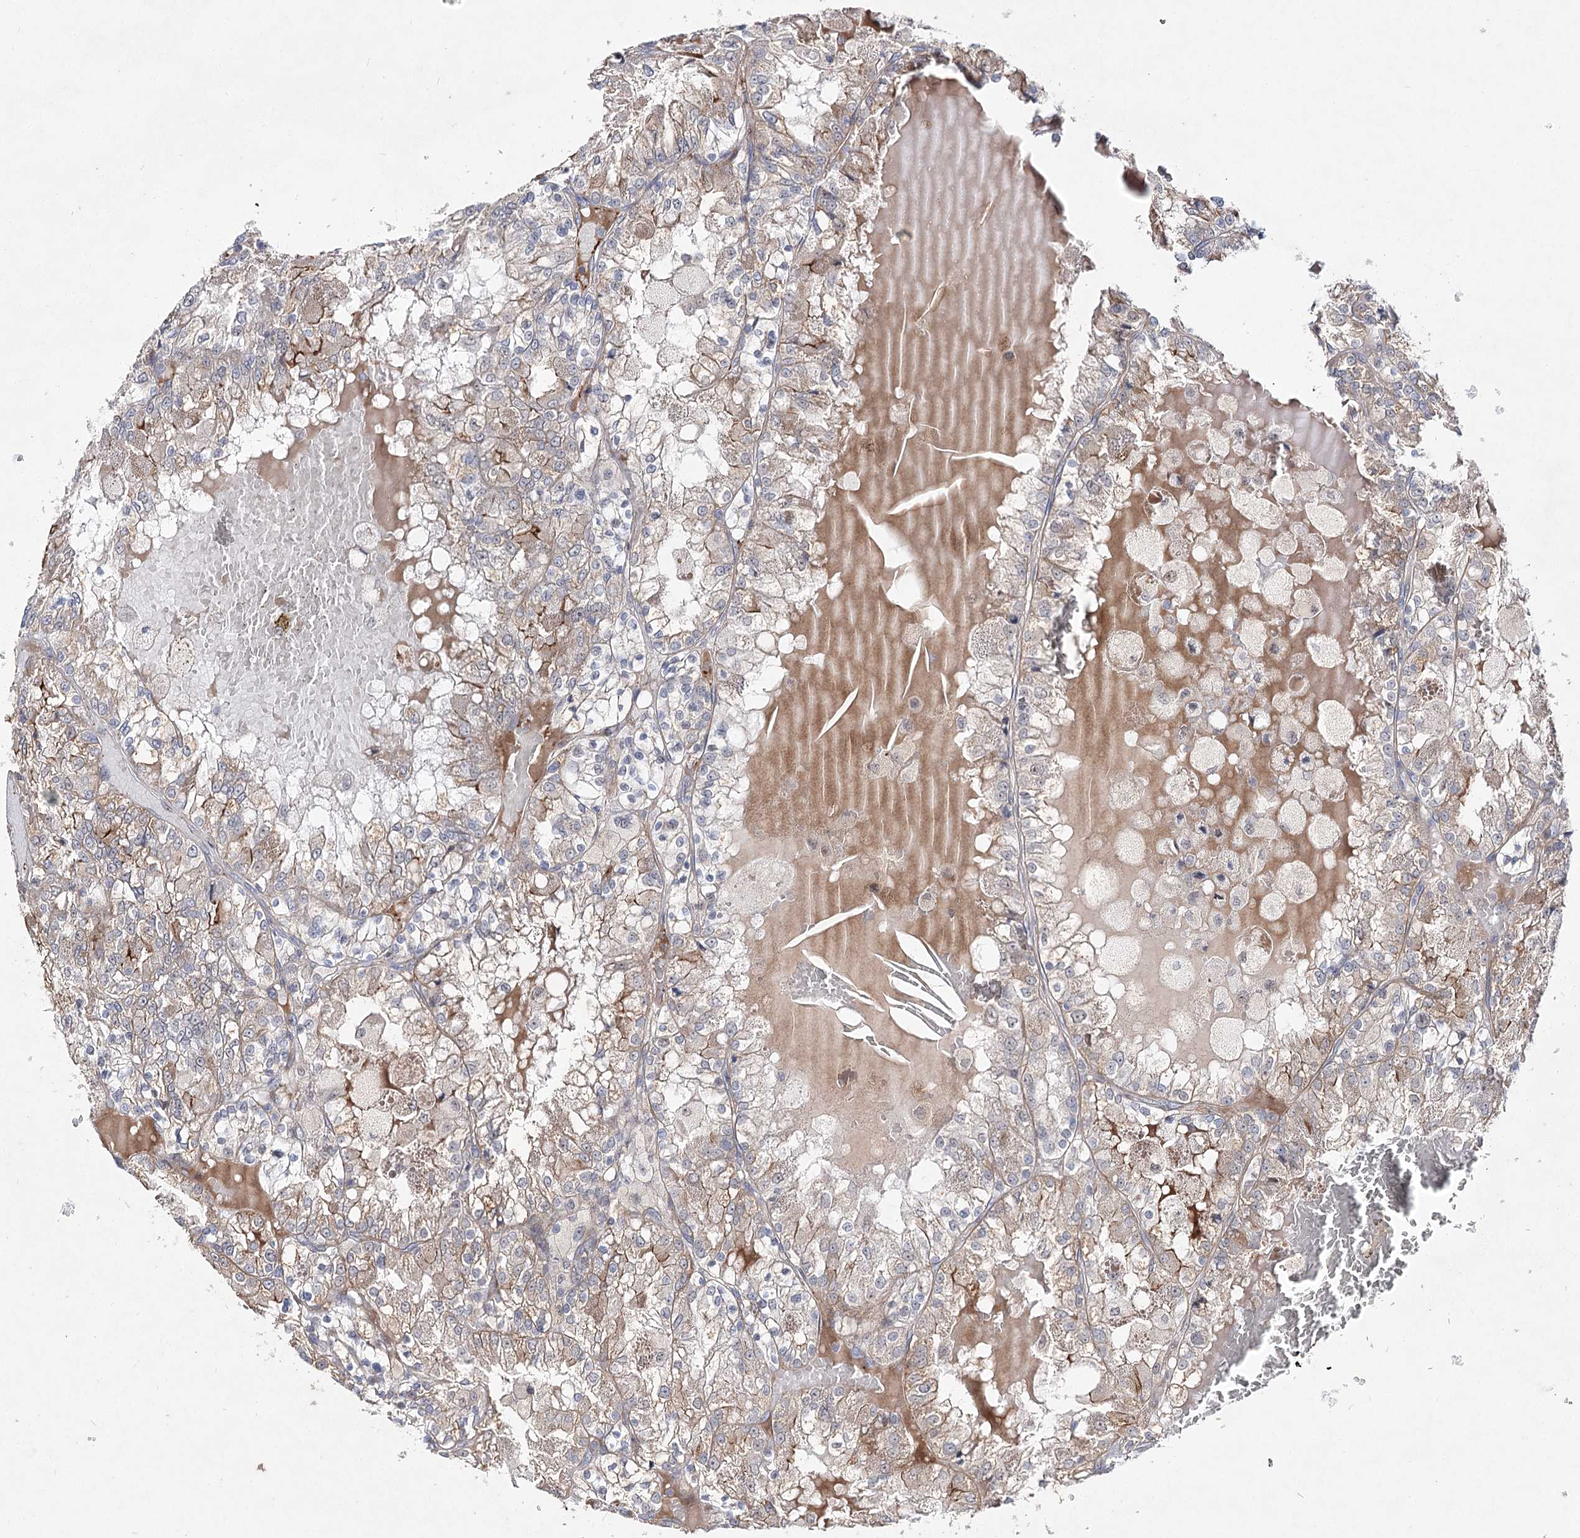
{"staining": {"intensity": "weak", "quantity": "25%-75%", "location": "cytoplasmic/membranous"}, "tissue": "renal cancer", "cell_type": "Tumor cells", "image_type": "cancer", "snomed": [{"axis": "morphology", "description": "Adenocarcinoma, NOS"}, {"axis": "topography", "description": "Kidney"}], "caption": "Protein expression analysis of renal adenocarcinoma demonstrates weak cytoplasmic/membranous expression in about 25%-75% of tumor cells. (Stains: DAB (3,3'-diaminobenzidine) in brown, nuclei in blue, Microscopy: brightfield microscopy at high magnification).", "gene": "ARHGAP32", "patient": {"sex": "female", "age": 56}}